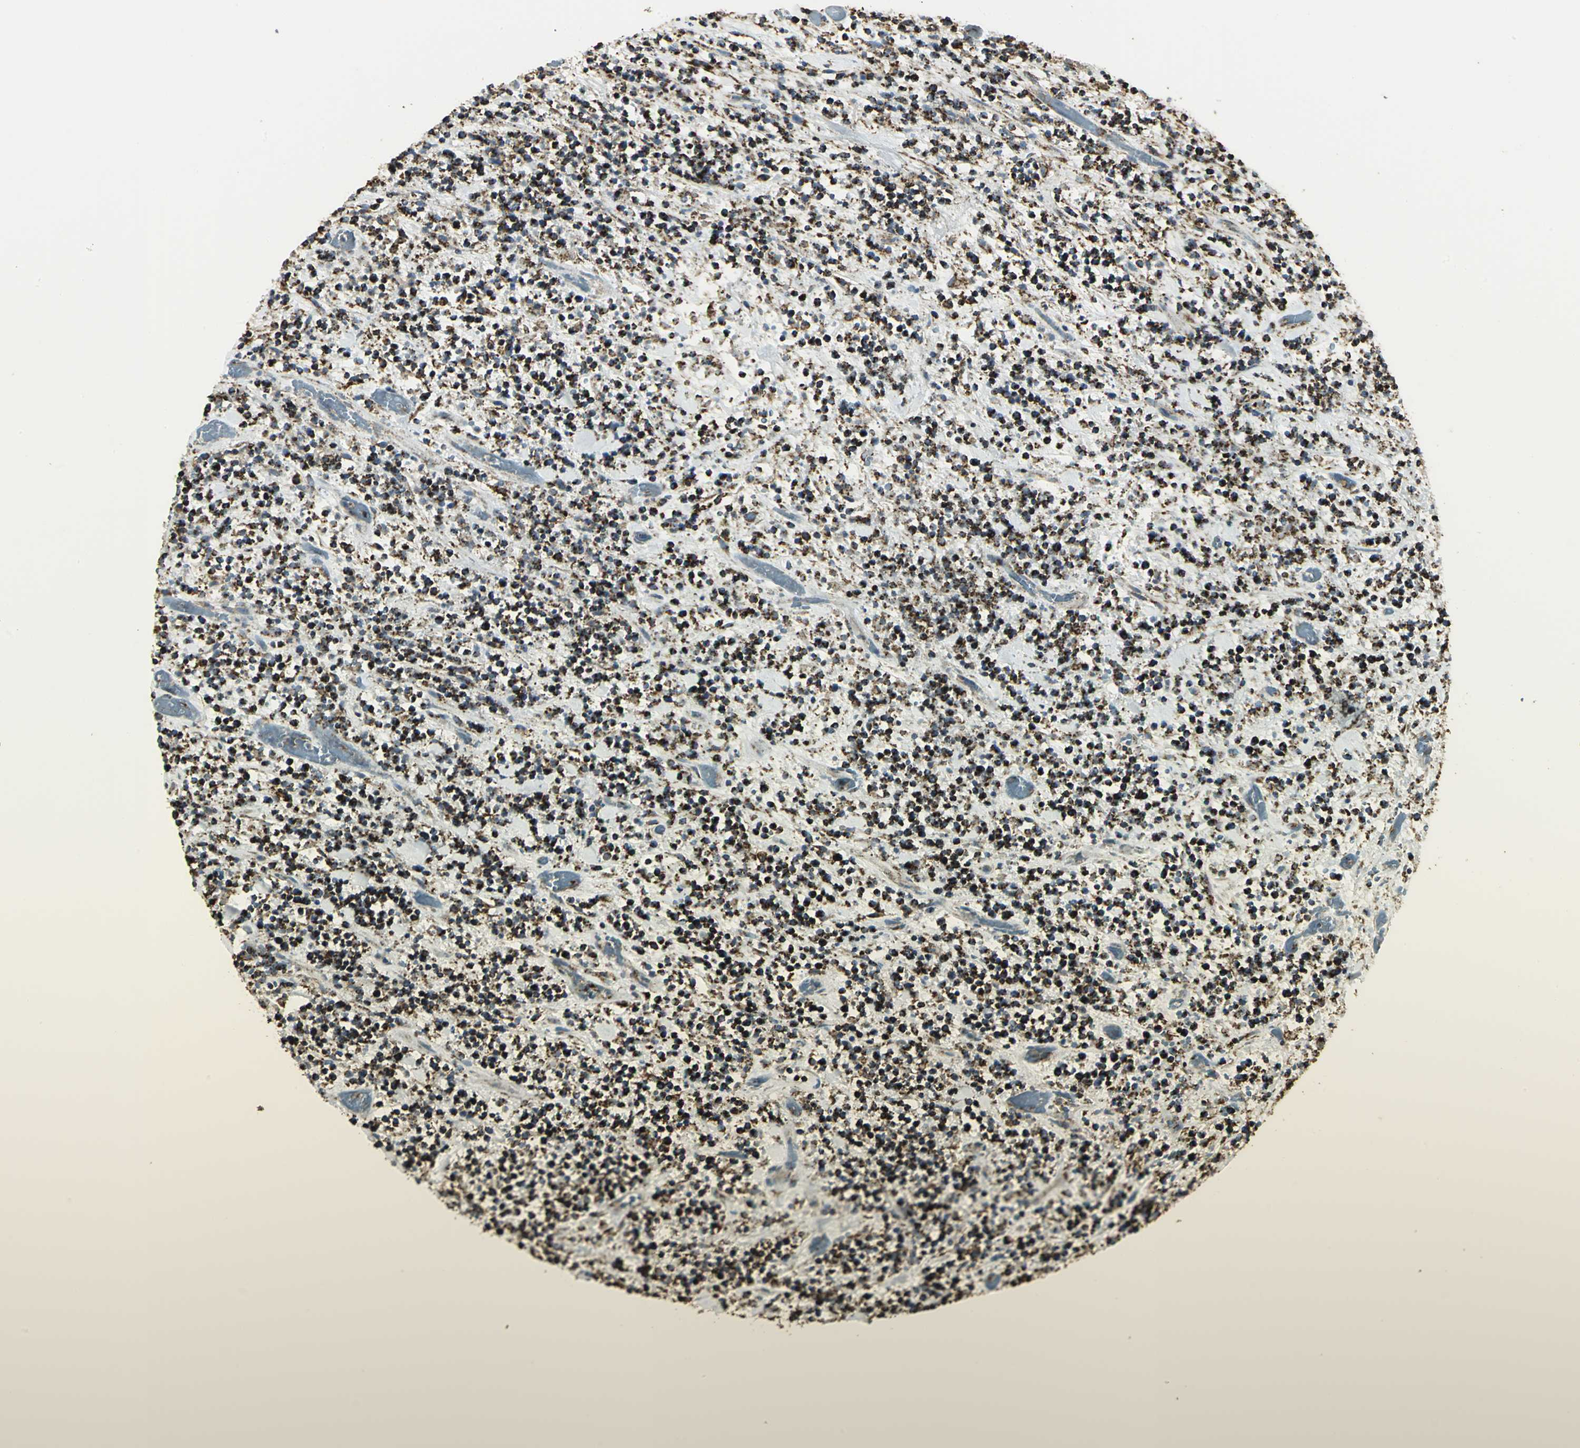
{"staining": {"intensity": "strong", "quantity": ">75%", "location": "cytoplasmic/membranous"}, "tissue": "lymphoma", "cell_type": "Tumor cells", "image_type": "cancer", "snomed": [{"axis": "morphology", "description": "Malignant lymphoma, non-Hodgkin's type, High grade"}, {"axis": "topography", "description": "Soft tissue"}], "caption": "Human high-grade malignant lymphoma, non-Hodgkin's type stained for a protein (brown) exhibits strong cytoplasmic/membranous positive expression in about >75% of tumor cells.", "gene": "VDAC1", "patient": {"sex": "male", "age": 18}}